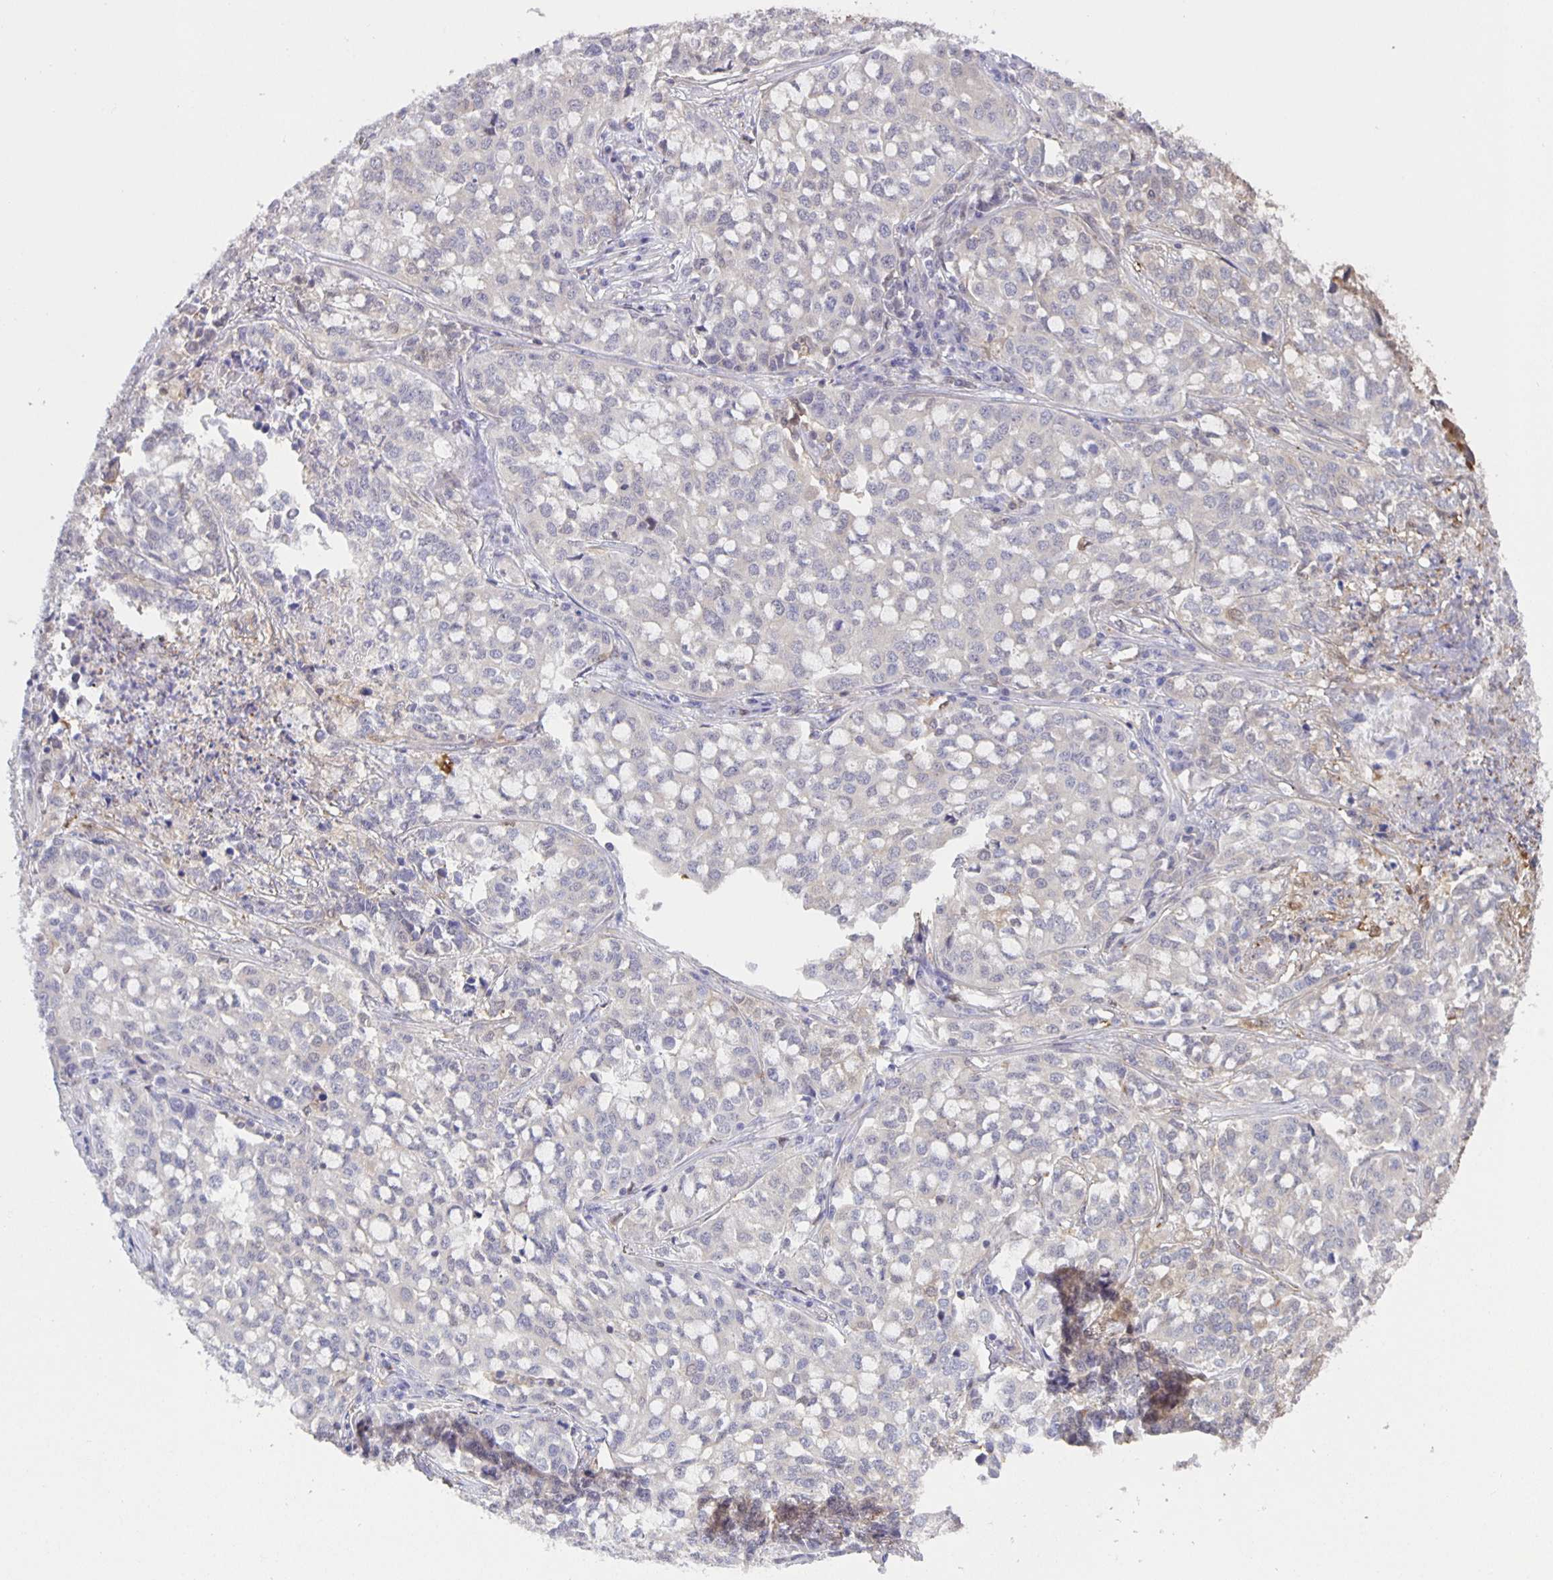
{"staining": {"intensity": "weak", "quantity": "25%-75%", "location": "cytoplasmic/membranous"}, "tissue": "lung cancer", "cell_type": "Tumor cells", "image_type": "cancer", "snomed": [{"axis": "morphology", "description": "Adenocarcinoma, NOS"}, {"axis": "morphology", "description": "Adenocarcinoma, metastatic, NOS"}, {"axis": "topography", "description": "Lymph node"}, {"axis": "topography", "description": "Lung"}], "caption": "Lung cancer (metastatic adenocarcinoma) stained with a protein marker demonstrates weak staining in tumor cells.", "gene": "MARCHF6", "patient": {"sex": "female", "age": 65}}